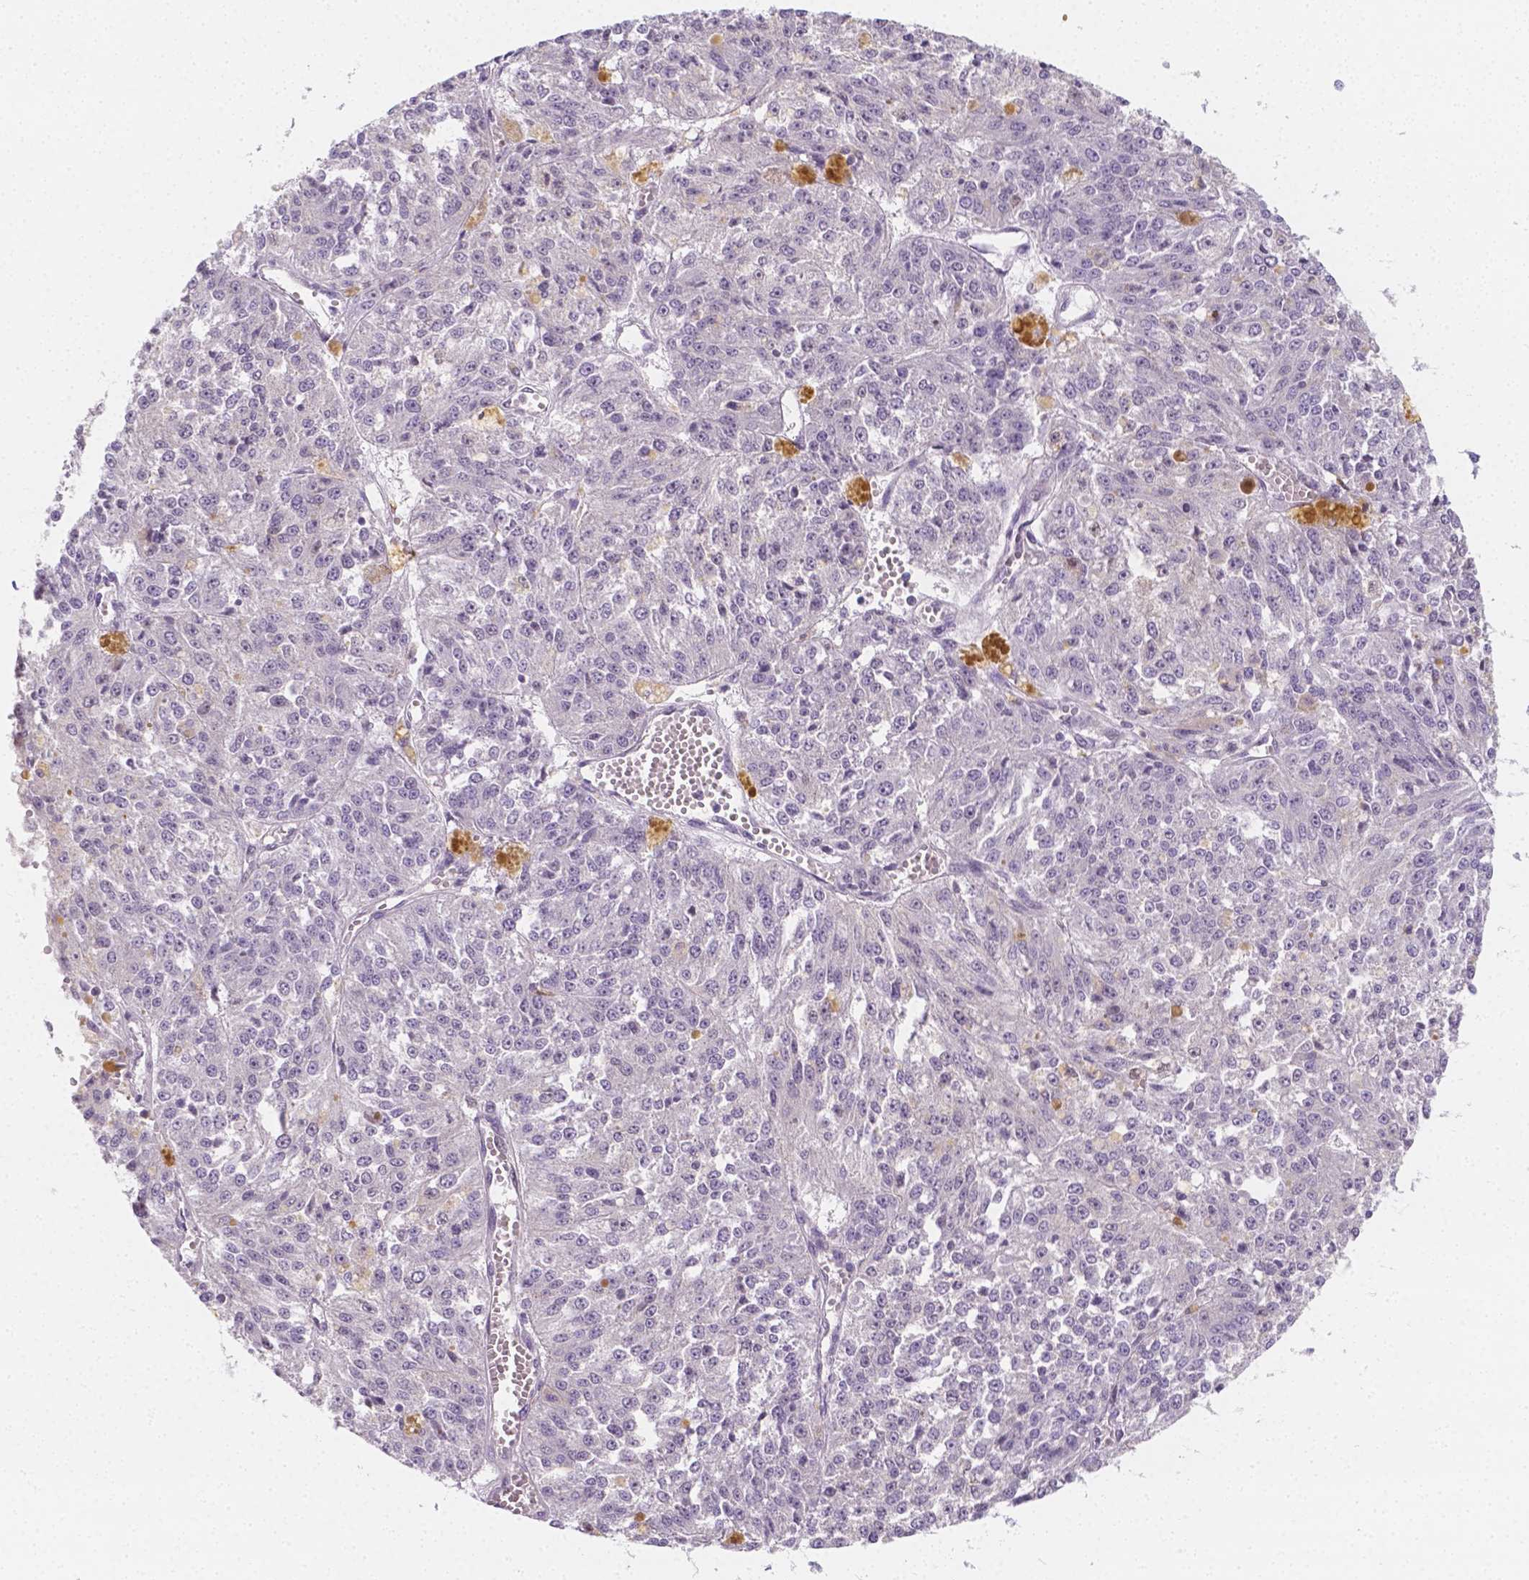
{"staining": {"intensity": "negative", "quantity": "none", "location": "none"}, "tissue": "melanoma", "cell_type": "Tumor cells", "image_type": "cancer", "snomed": [{"axis": "morphology", "description": "Malignant melanoma, Metastatic site"}, {"axis": "topography", "description": "Lymph node"}], "caption": "Immunohistochemical staining of human malignant melanoma (metastatic site) demonstrates no significant expression in tumor cells.", "gene": "SGTB", "patient": {"sex": "female", "age": 64}}